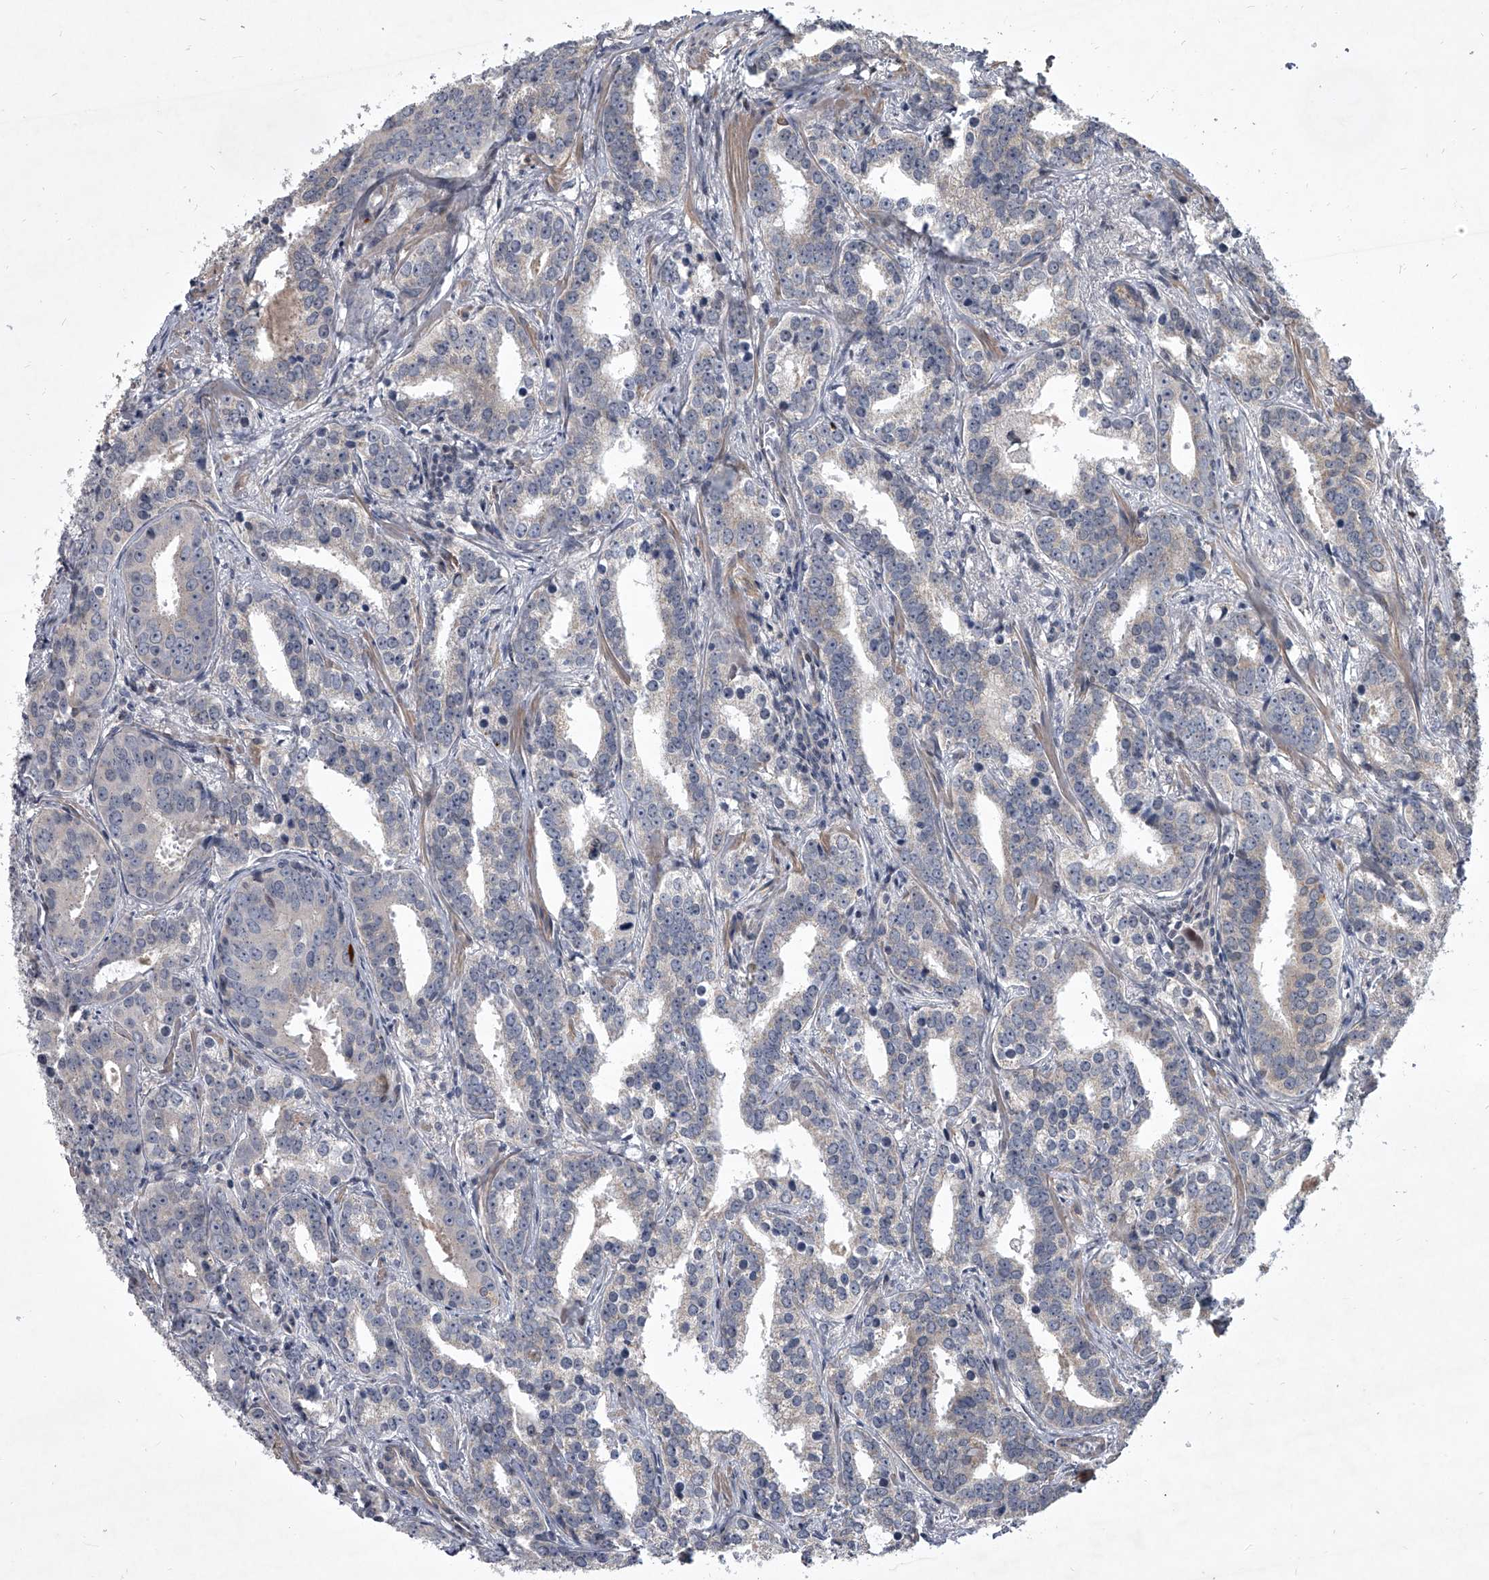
{"staining": {"intensity": "negative", "quantity": "none", "location": "none"}, "tissue": "prostate cancer", "cell_type": "Tumor cells", "image_type": "cancer", "snomed": [{"axis": "morphology", "description": "Adenocarcinoma, High grade"}, {"axis": "topography", "description": "Prostate"}], "caption": "The image shows no staining of tumor cells in adenocarcinoma (high-grade) (prostate).", "gene": "HEATR6", "patient": {"sex": "male", "age": 62}}